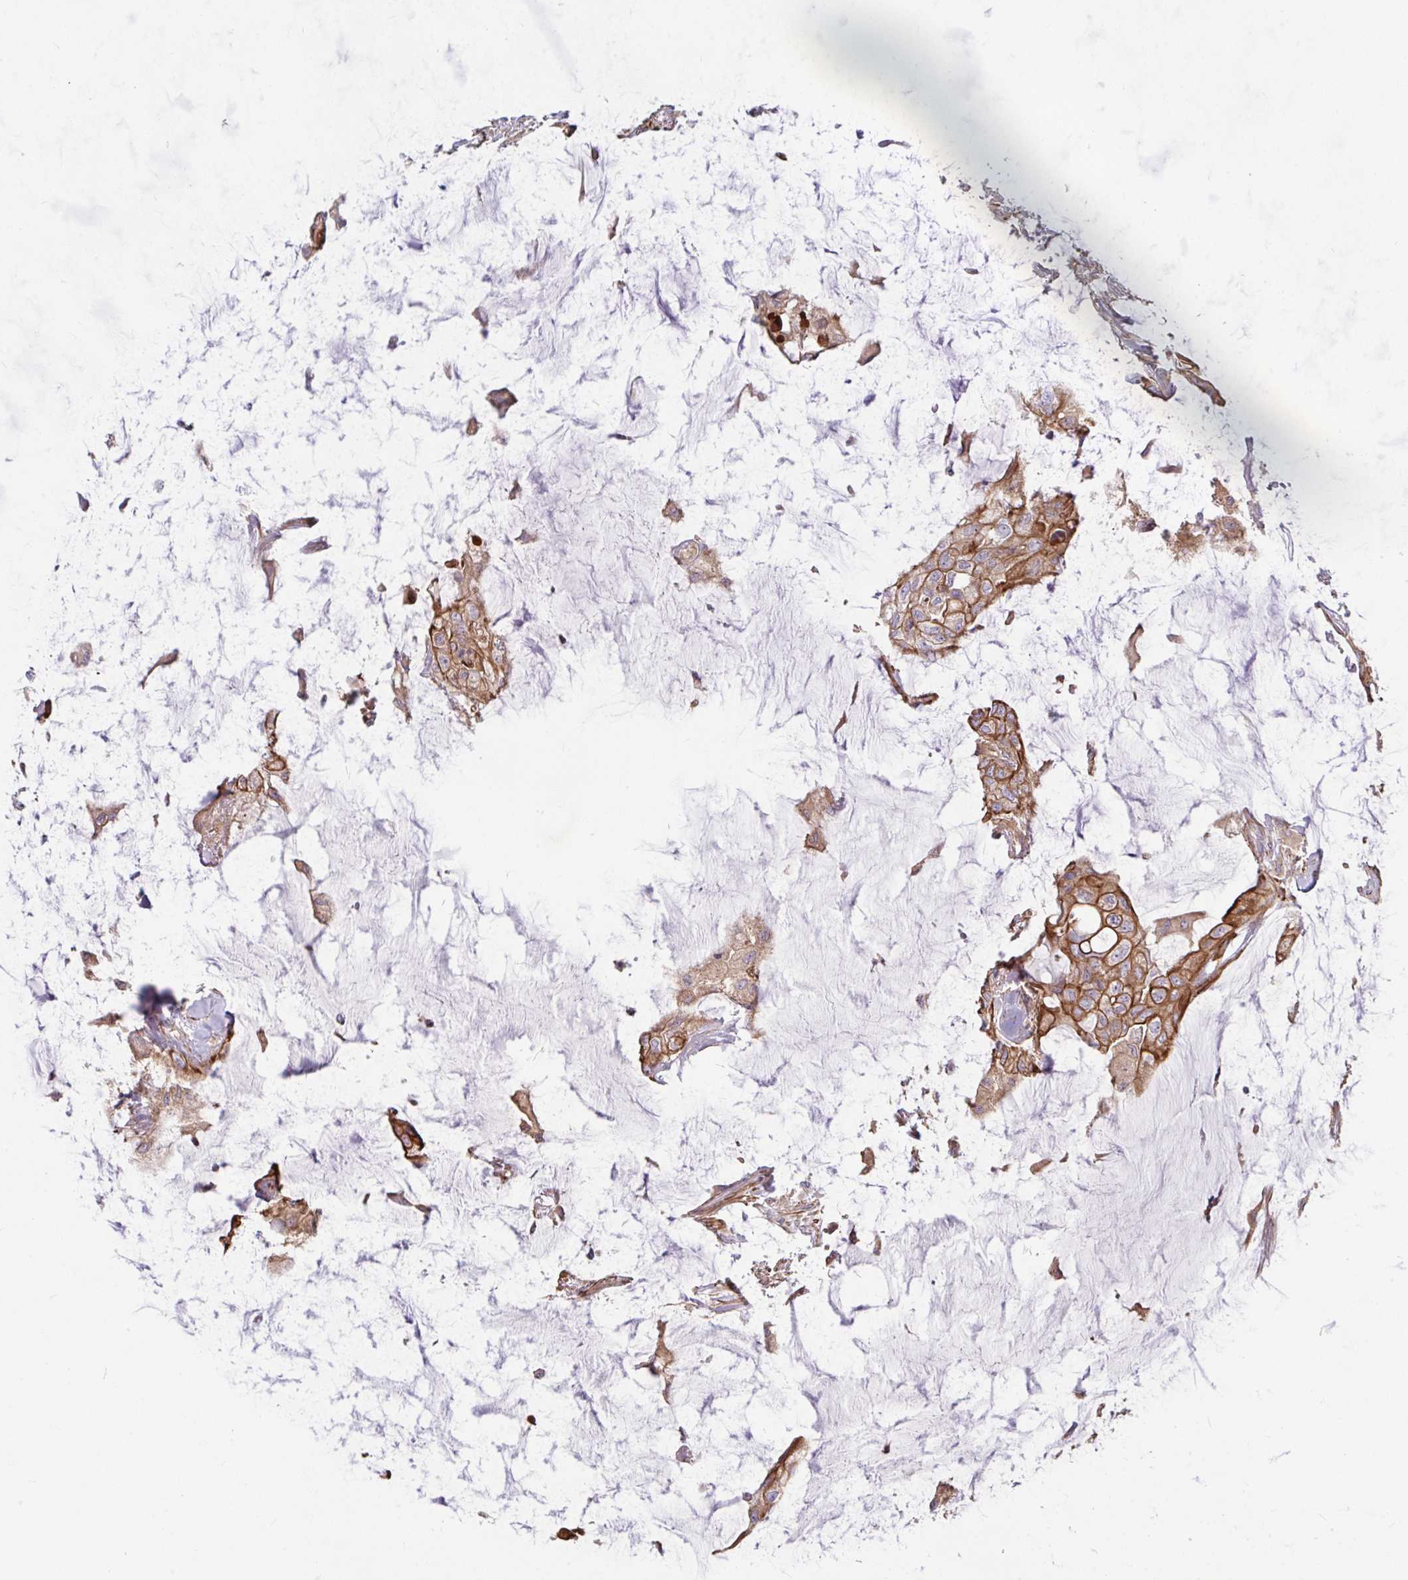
{"staining": {"intensity": "moderate", "quantity": ">75%", "location": "cytoplasmic/membranous"}, "tissue": "colorectal cancer", "cell_type": "Tumor cells", "image_type": "cancer", "snomed": [{"axis": "morphology", "description": "Adenocarcinoma, NOS"}, {"axis": "topography", "description": "Rectum"}], "caption": "High-power microscopy captured an immunohistochemistry (IHC) image of adenocarcinoma (colorectal), revealing moderate cytoplasmic/membranous positivity in about >75% of tumor cells.", "gene": "TANK", "patient": {"sex": "female", "age": 59}}